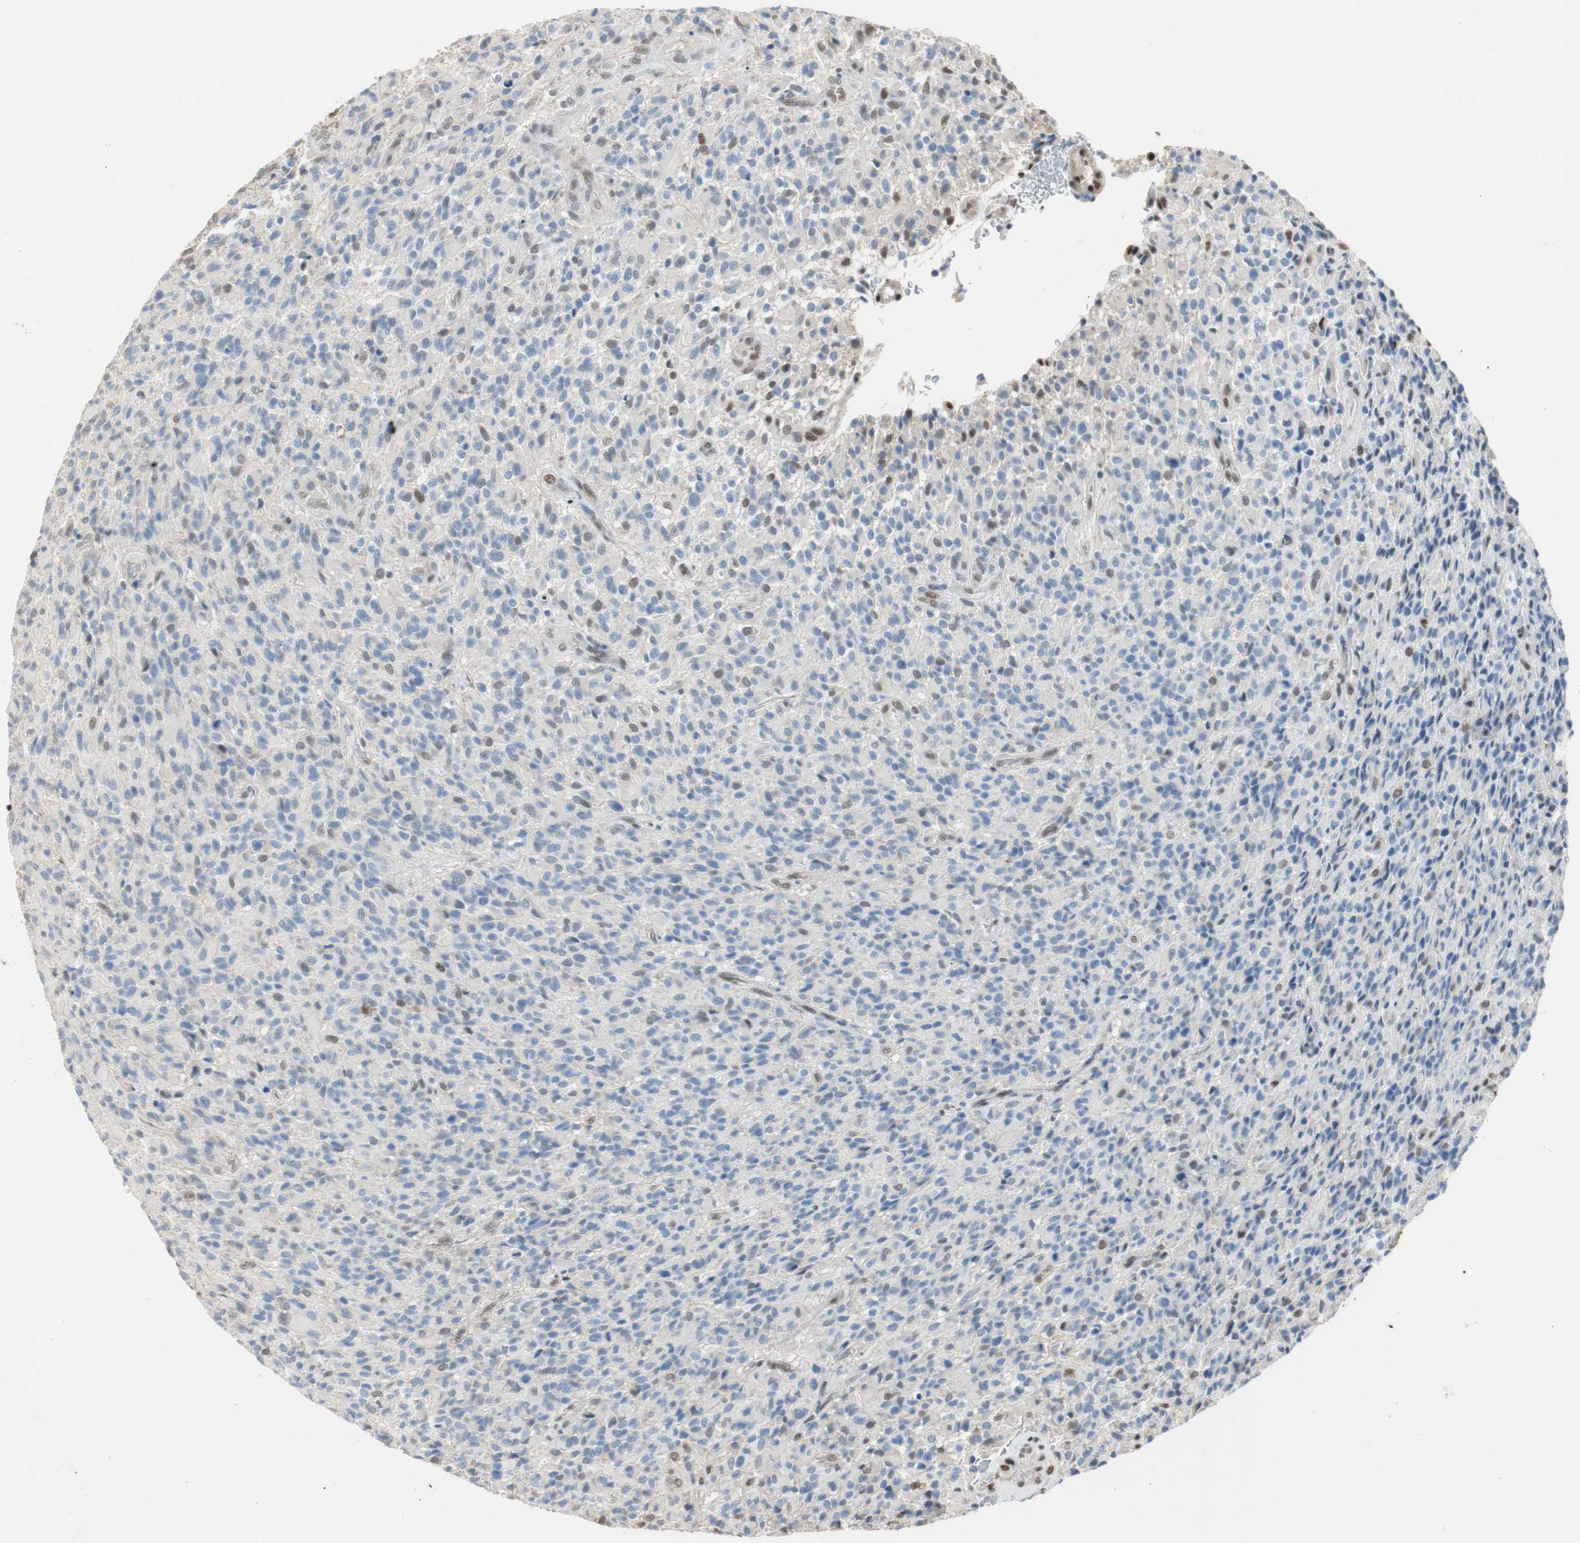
{"staining": {"intensity": "weak", "quantity": "<25%", "location": "nuclear"}, "tissue": "glioma", "cell_type": "Tumor cells", "image_type": "cancer", "snomed": [{"axis": "morphology", "description": "Glioma, malignant, High grade"}, {"axis": "topography", "description": "Brain"}], "caption": "DAB immunohistochemical staining of glioma reveals no significant staining in tumor cells.", "gene": "PML", "patient": {"sex": "male", "age": 71}}